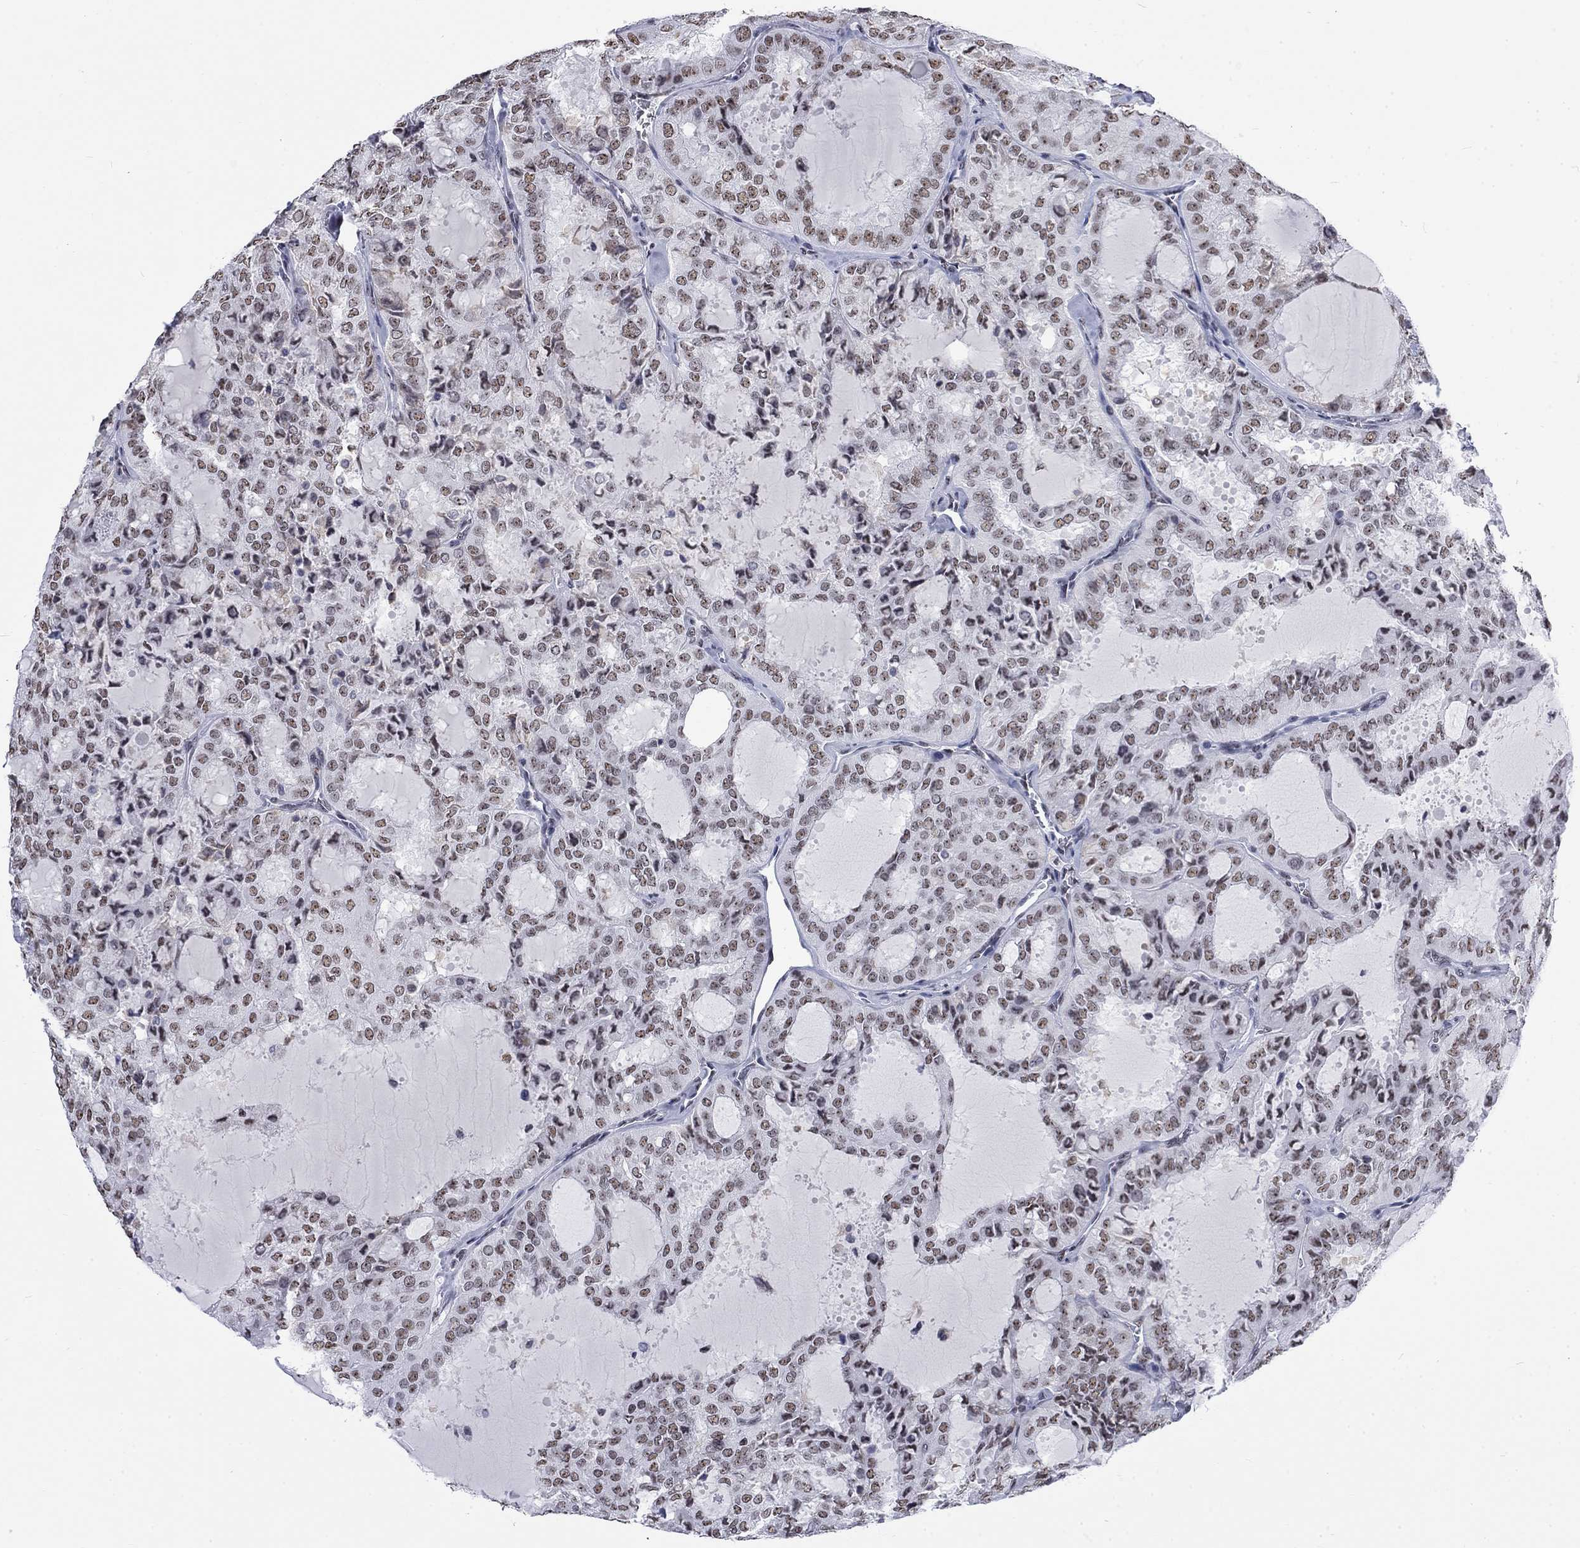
{"staining": {"intensity": "moderate", "quantity": "25%-75%", "location": "nuclear"}, "tissue": "thyroid cancer", "cell_type": "Tumor cells", "image_type": "cancer", "snomed": [{"axis": "morphology", "description": "Follicular adenoma carcinoma, NOS"}, {"axis": "topography", "description": "Thyroid gland"}], "caption": "A histopathology image of thyroid cancer (follicular adenoma carcinoma) stained for a protein shows moderate nuclear brown staining in tumor cells.", "gene": "CSRNP3", "patient": {"sex": "male", "age": 75}}